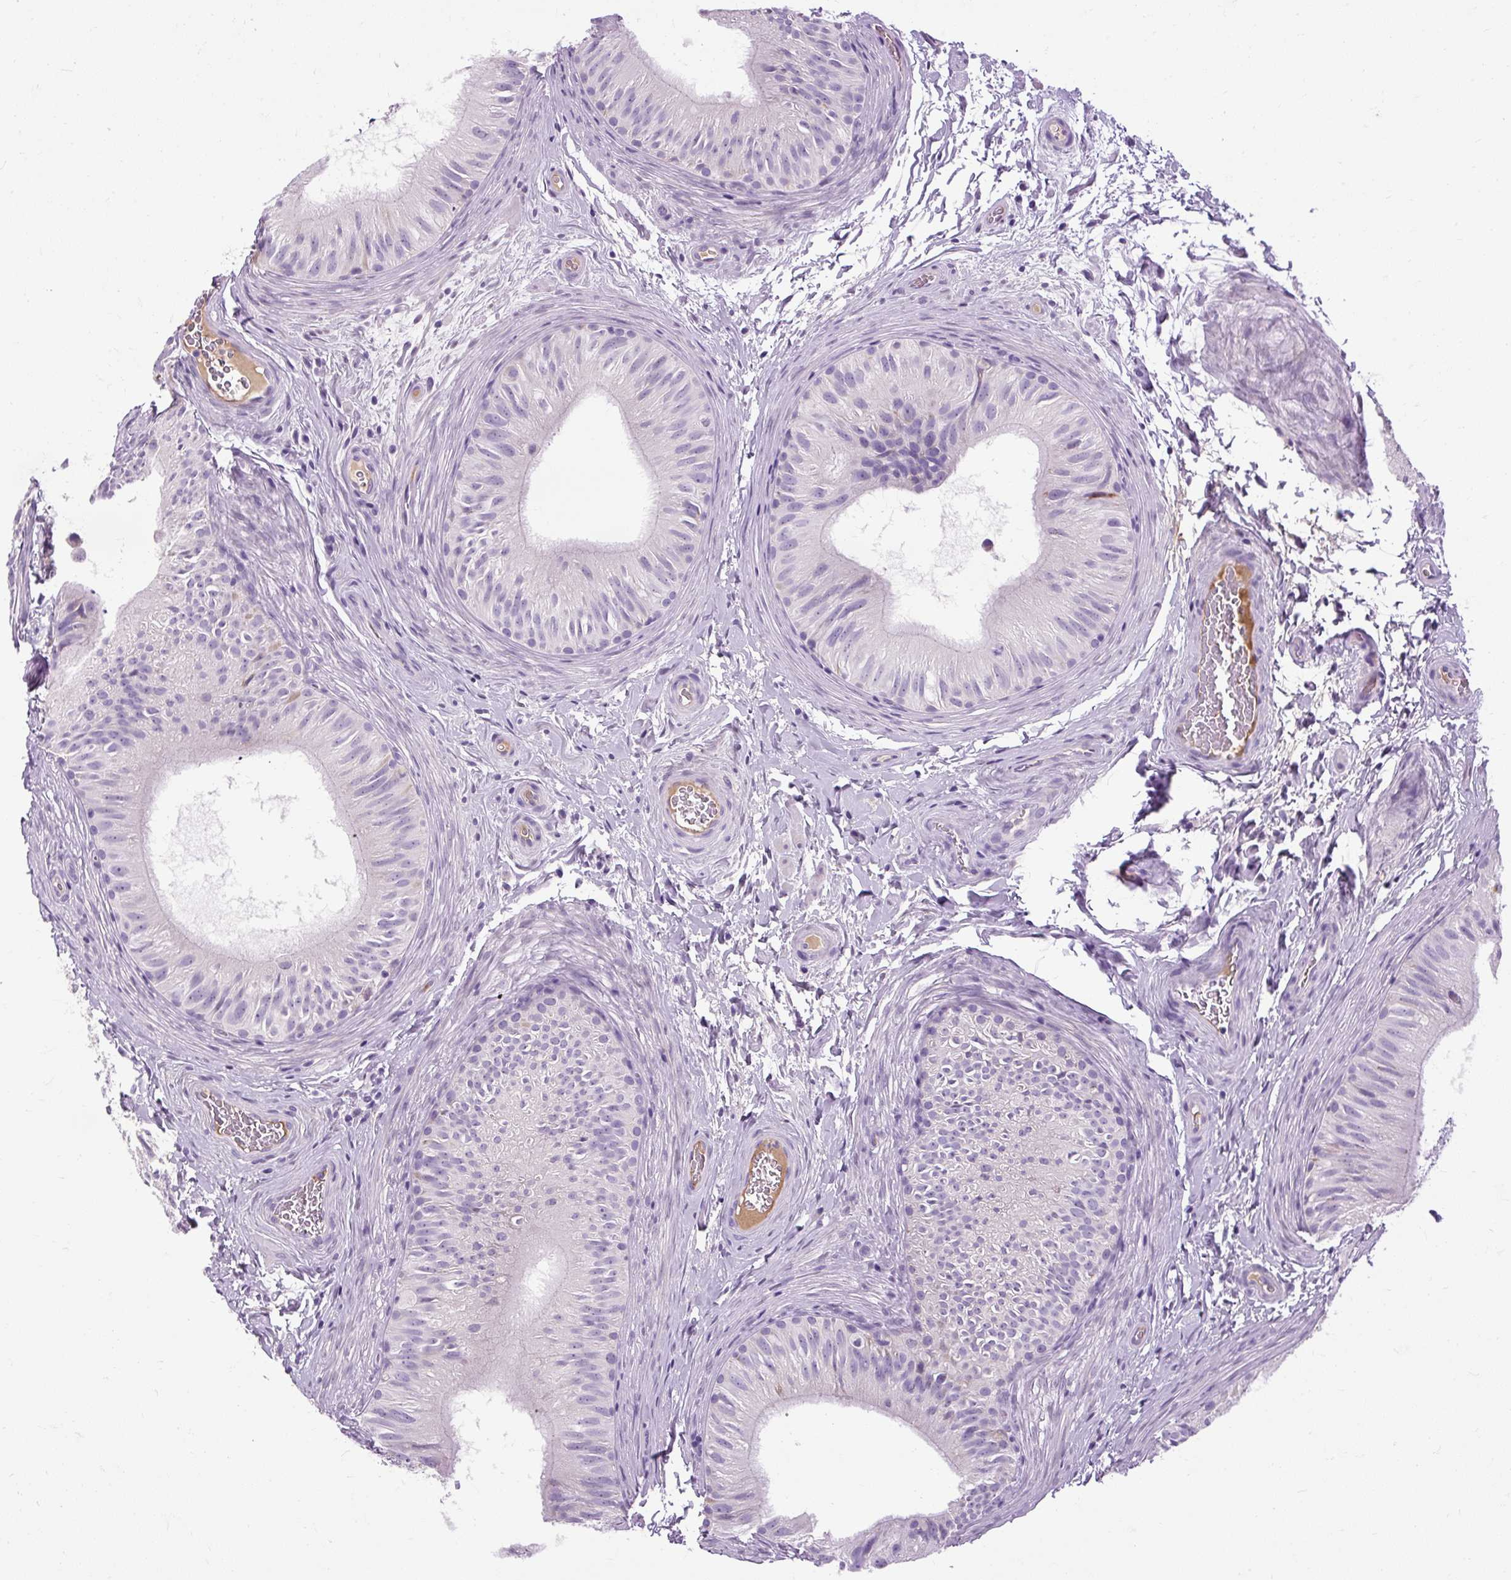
{"staining": {"intensity": "negative", "quantity": "none", "location": "none"}, "tissue": "epididymis", "cell_type": "Glandular cells", "image_type": "normal", "snomed": [{"axis": "morphology", "description": "Normal tissue, NOS"}, {"axis": "topography", "description": "Epididymis"}], "caption": "Immunohistochemistry (IHC) micrograph of unremarkable epididymis stained for a protein (brown), which displays no positivity in glandular cells.", "gene": "ARRDC2", "patient": {"sex": "male", "age": 24}}